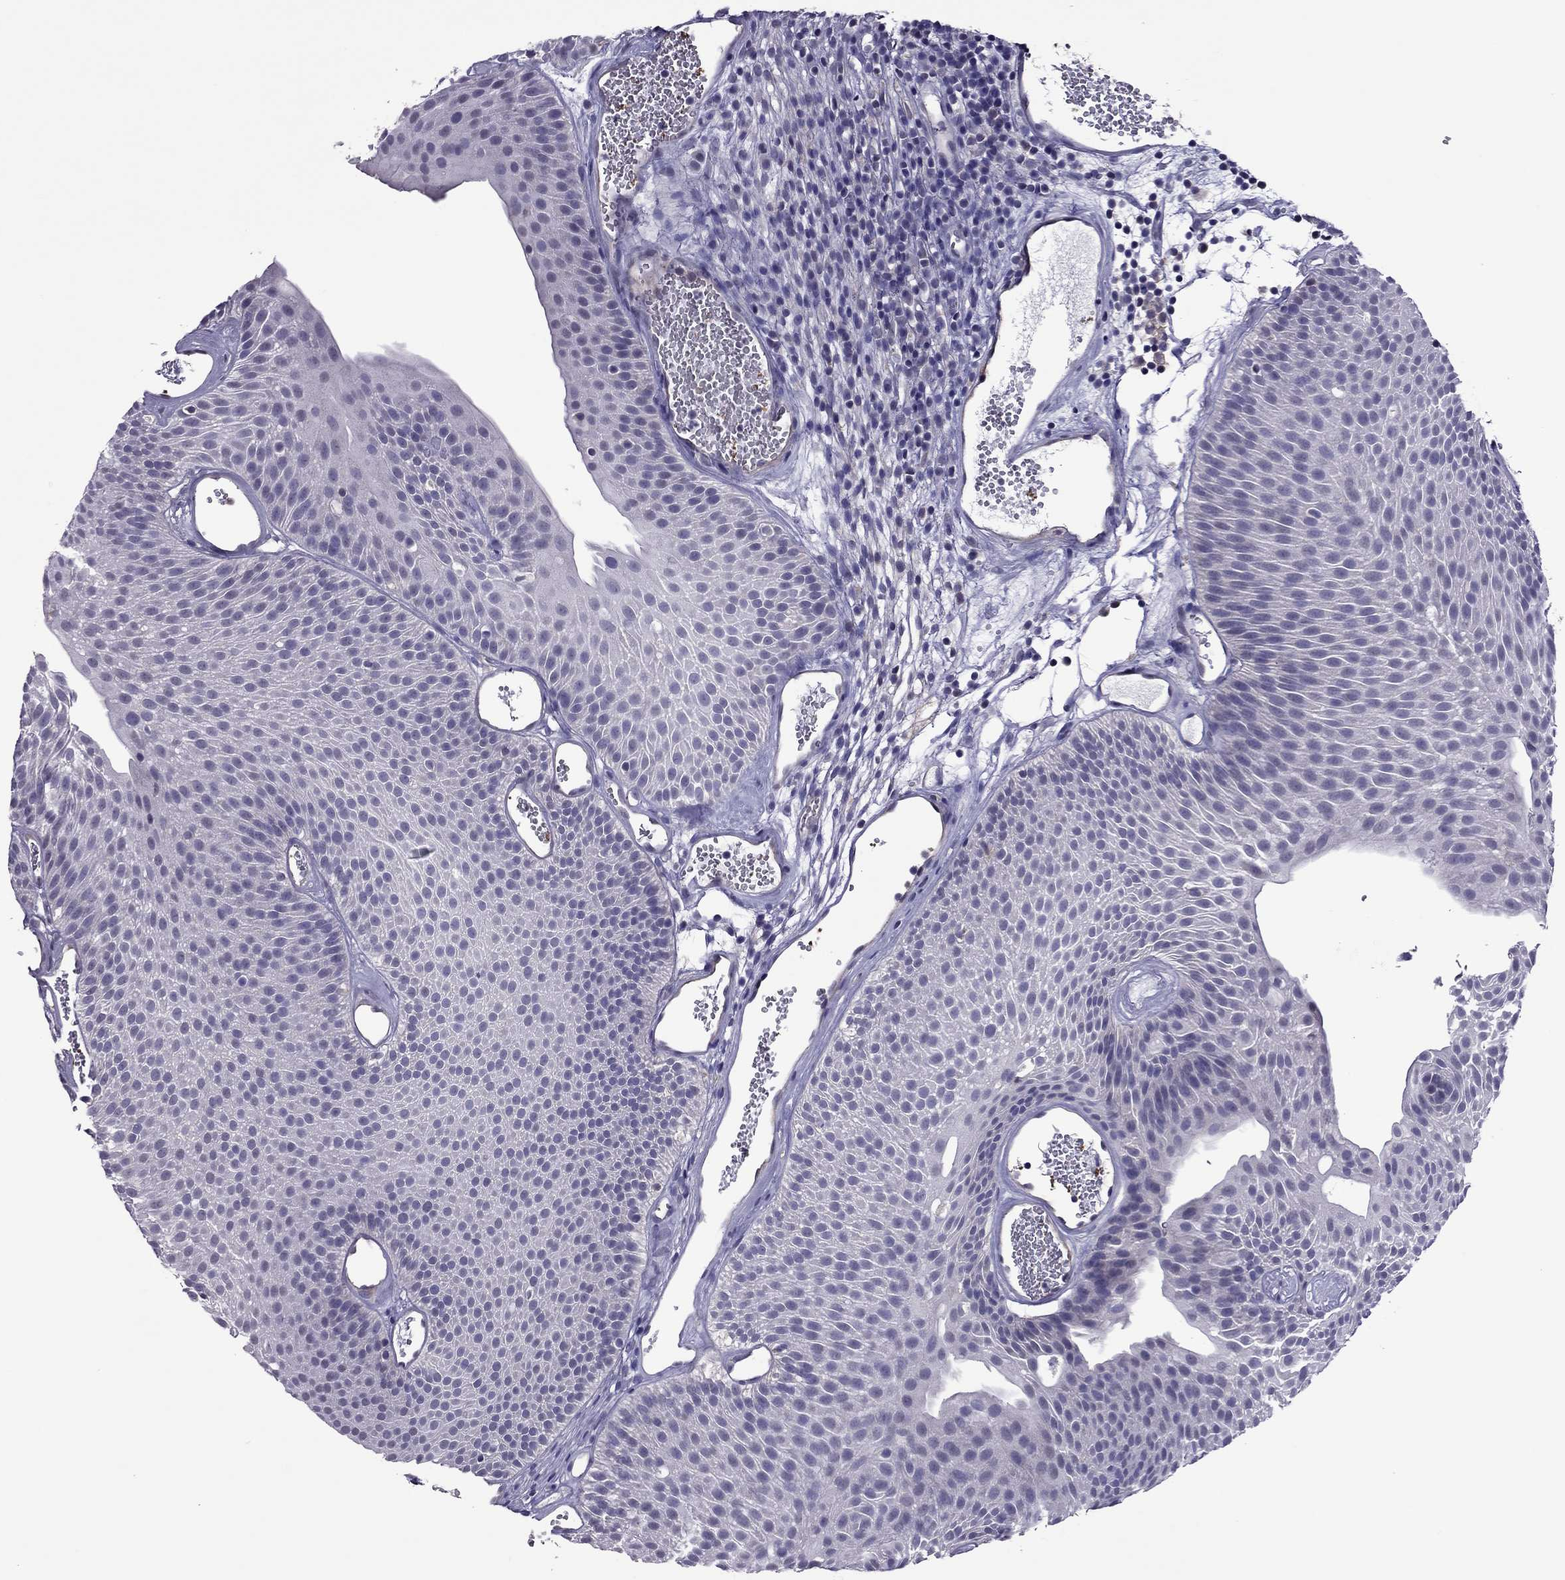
{"staining": {"intensity": "negative", "quantity": "none", "location": "none"}, "tissue": "urothelial cancer", "cell_type": "Tumor cells", "image_type": "cancer", "snomed": [{"axis": "morphology", "description": "Urothelial carcinoma, Low grade"}, {"axis": "topography", "description": "Urinary bladder"}], "caption": "A photomicrograph of human urothelial cancer is negative for staining in tumor cells.", "gene": "SLC16A8", "patient": {"sex": "male", "age": 52}}